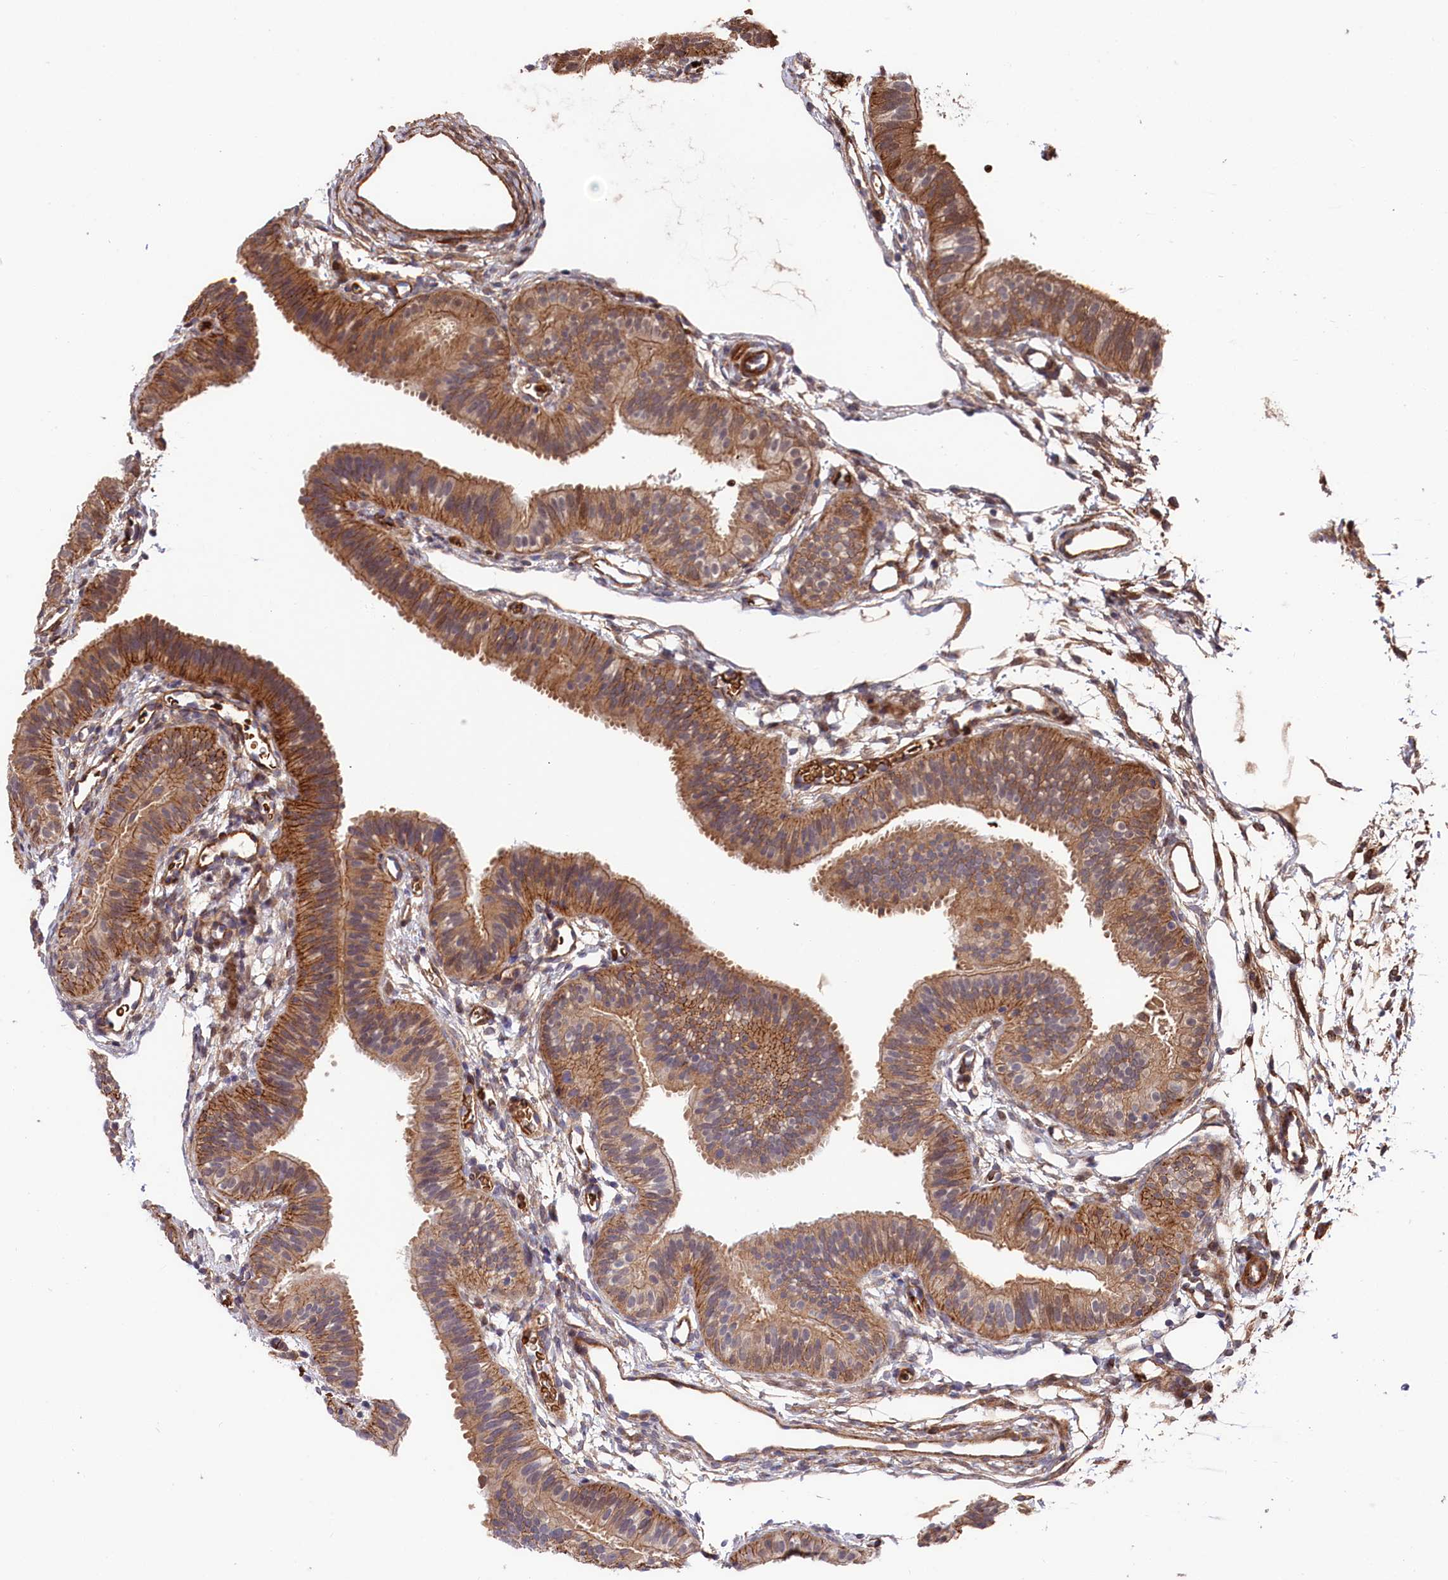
{"staining": {"intensity": "strong", "quantity": ">75%", "location": "cytoplasmic/membranous"}, "tissue": "fallopian tube", "cell_type": "Glandular cells", "image_type": "normal", "snomed": [{"axis": "morphology", "description": "Normal tissue, NOS"}, {"axis": "topography", "description": "Fallopian tube"}], "caption": "Fallopian tube stained for a protein (brown) displays strong cytoplasmic/membranous positive expression in about >75% of glandular cells.", "gene": "TNKS1BP1", "patient": {"sex": "female", "age": 35}}